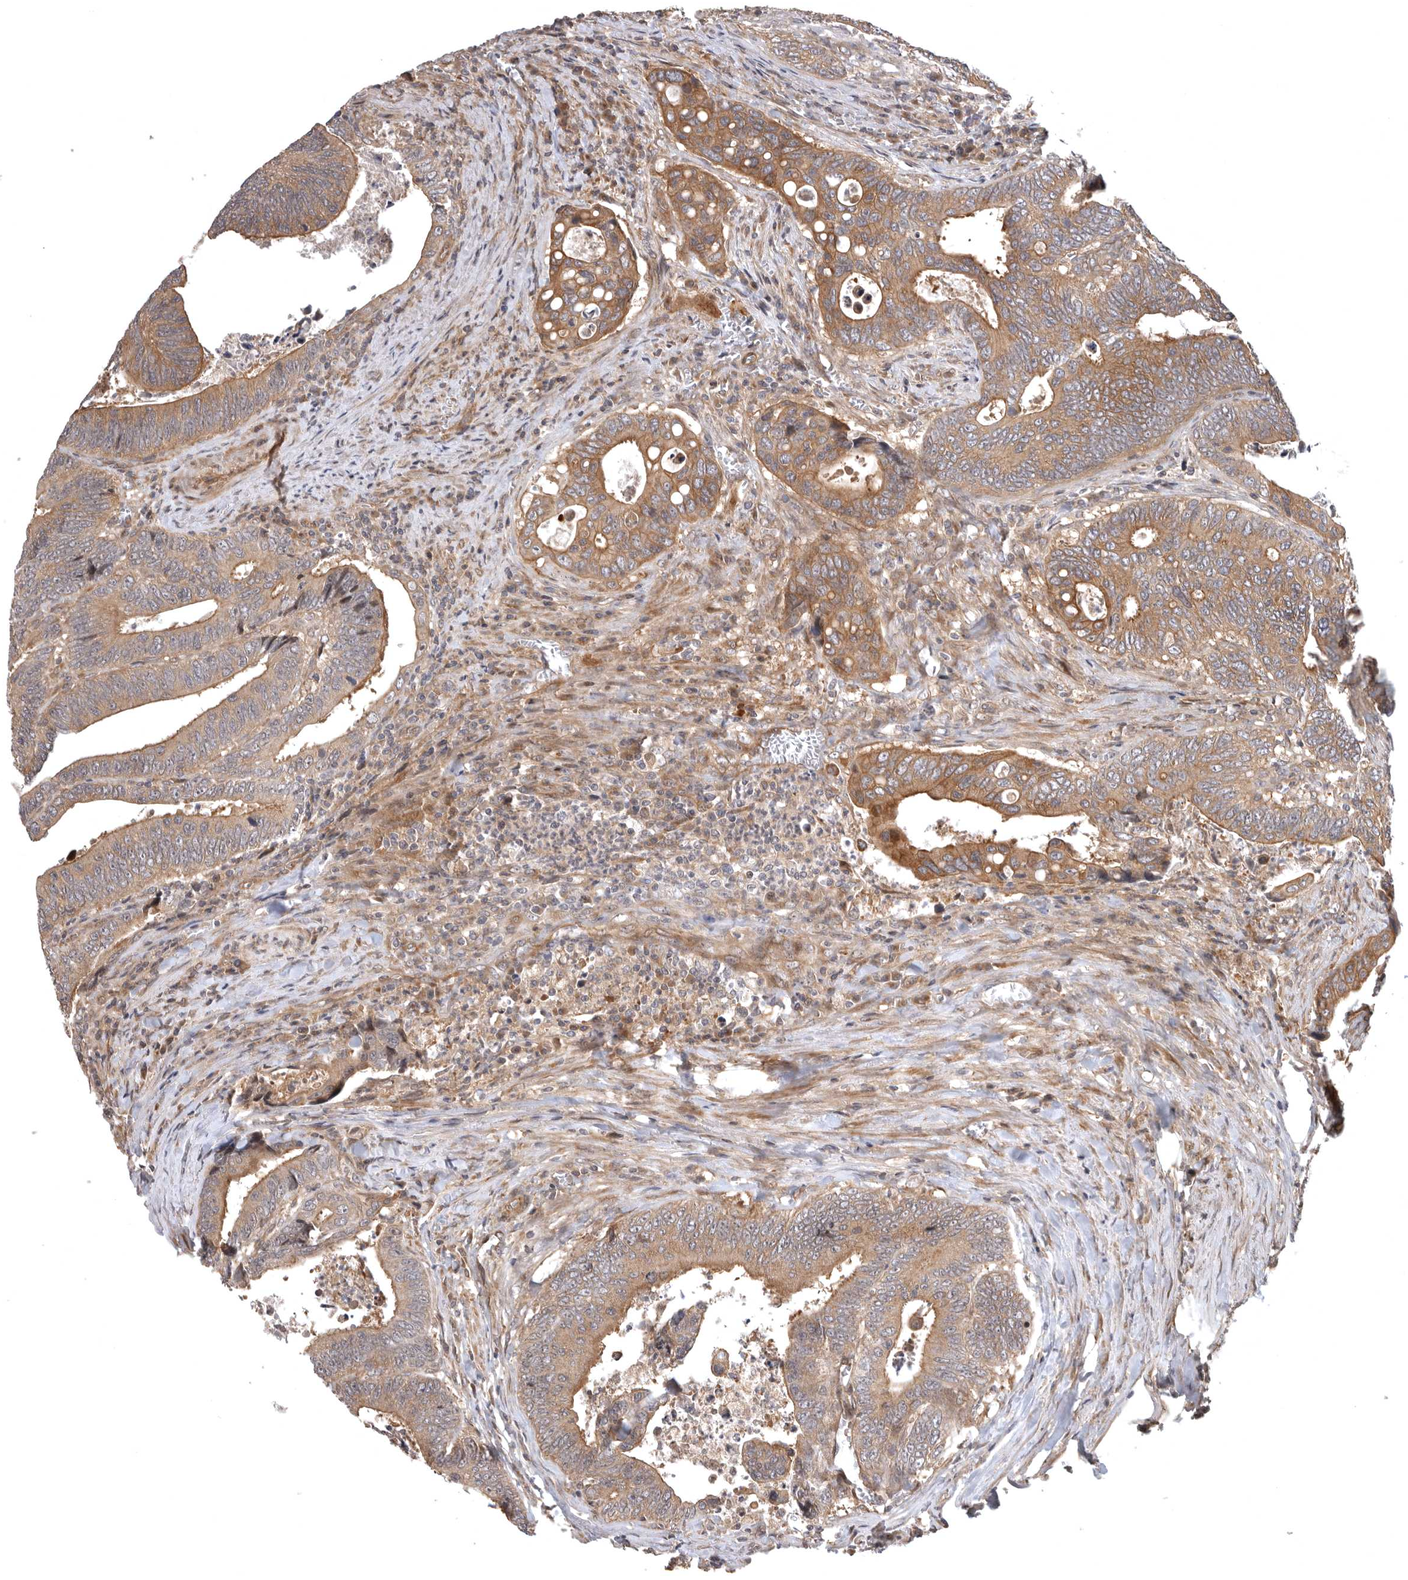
{"staining": {"intensity": "strong", "quantity": ">75%", "location": "cytoplasmic/membranous"}, "tissue": "colorectal cancer", "cell_type": "Tumor cells", "image_type": "cancer", "snomed": [{"axis": "morphology", "description": "Inflammation, NOS"}, {"axis": "morphology", "description": "Adenocarcinoma, NOS"}, {"axis": "topography", "description": "Colon"}], "caption": "Human colorectal adenocarcinoma stained for a protein (brown) shows strong cytoplasmic/membranous positive positivity in approximately >75% of tumor cells.", "gene": "CUEDC1", "patient": {"sex": "male", "age": 72}}